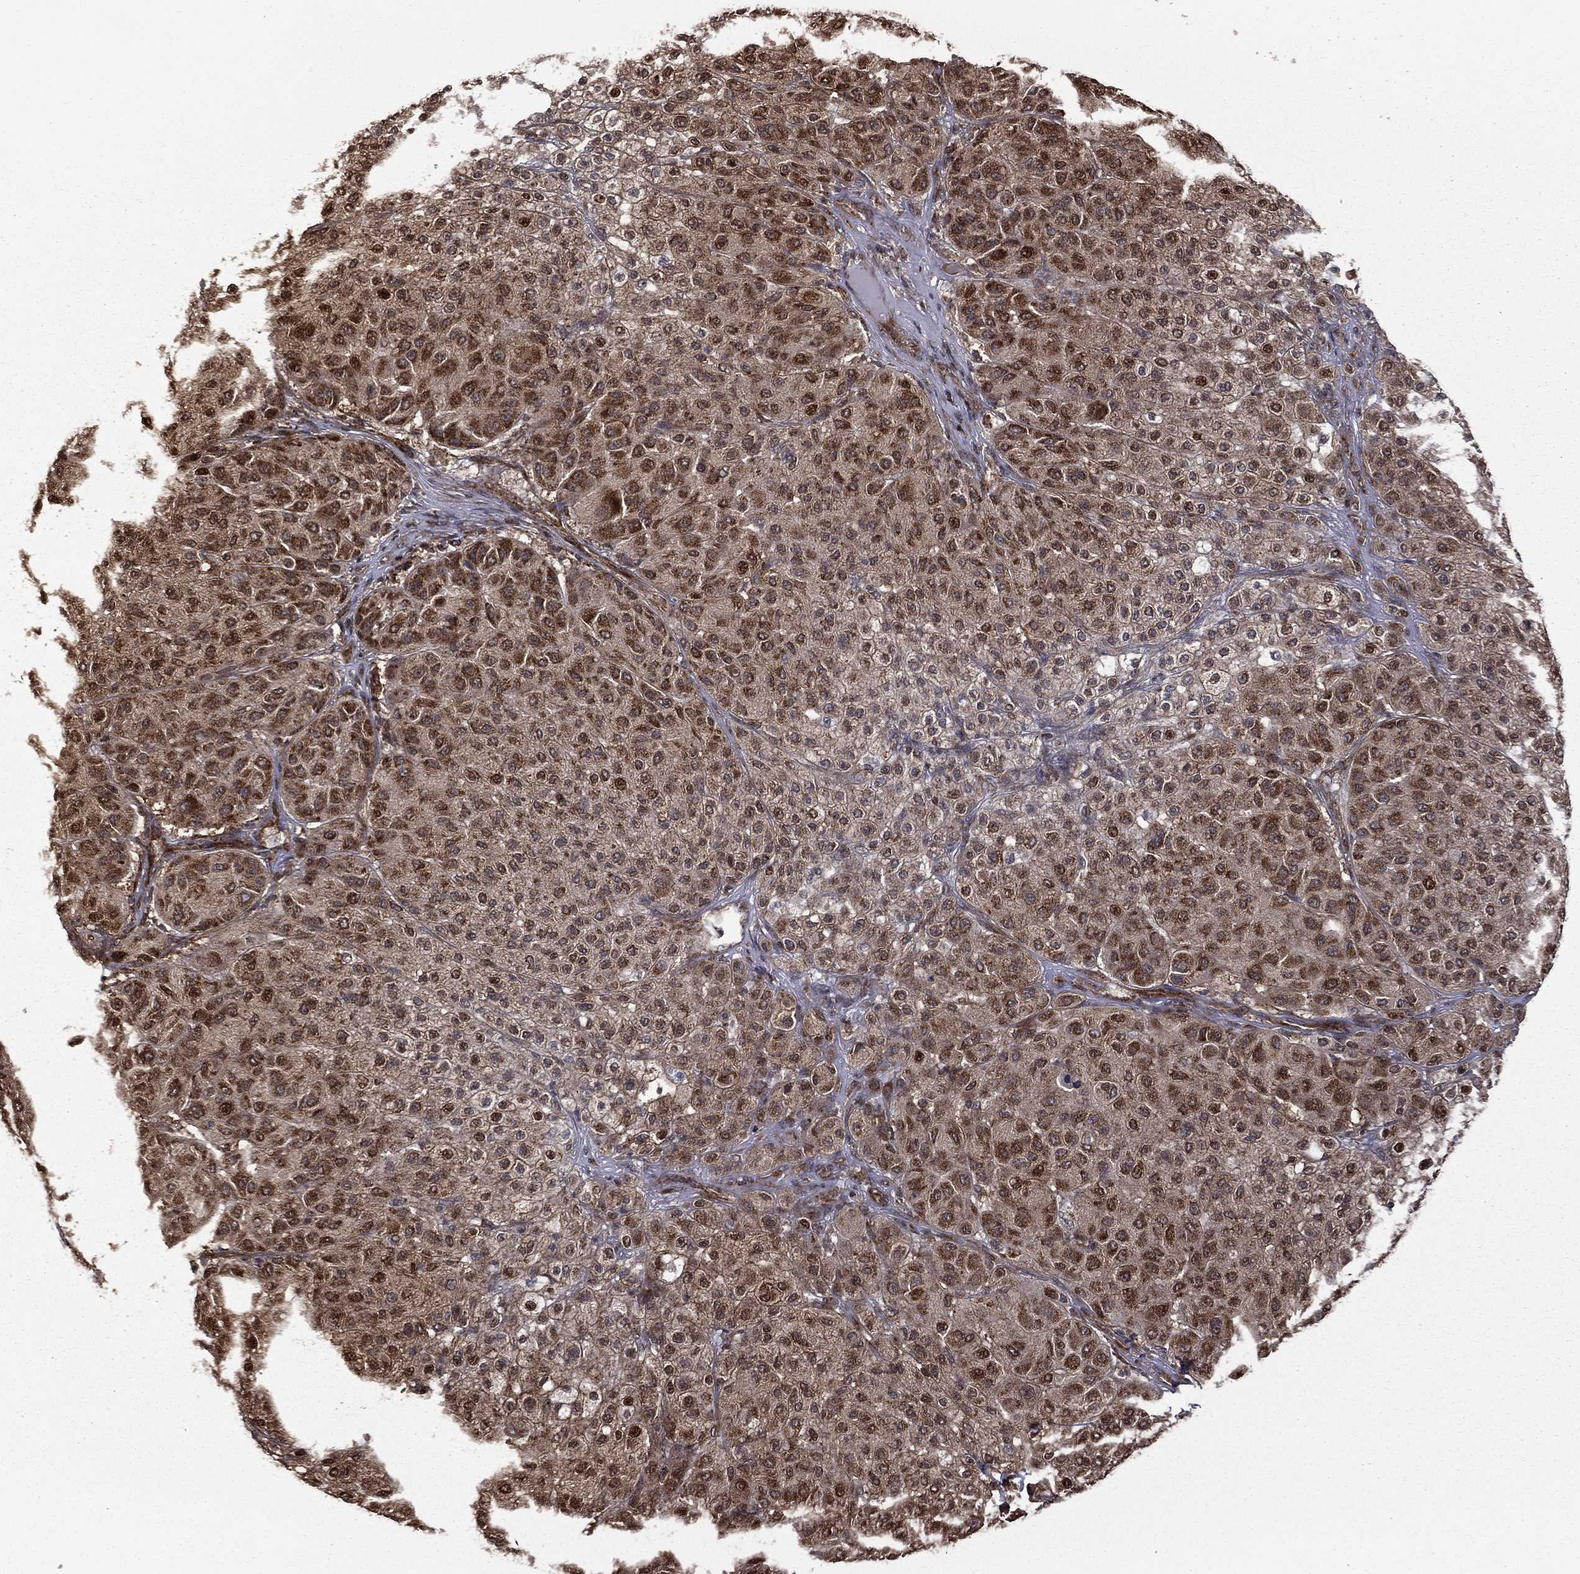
{"staining": {"intensity": "strong", "quantity": ">75%", "location": "cytoplasmic/membranous"}, "tissue": "melanoma", "cell_type": "Tumor cells", "image_type": "cancer", "snomed": [{"axis": "morphology", "description": "Malignant melanoma, Metastatic site"}, {"axis": "topography", "description": "Smooth muscle"}], "caption": "Tumor cells reveal high levels of strong cytoplasmic/membranous staining in about >75% of cells in malignant melanoma (metastatic site).", "gene": "GIMAP6", "patient": {"sex": "male", "age": 41}}